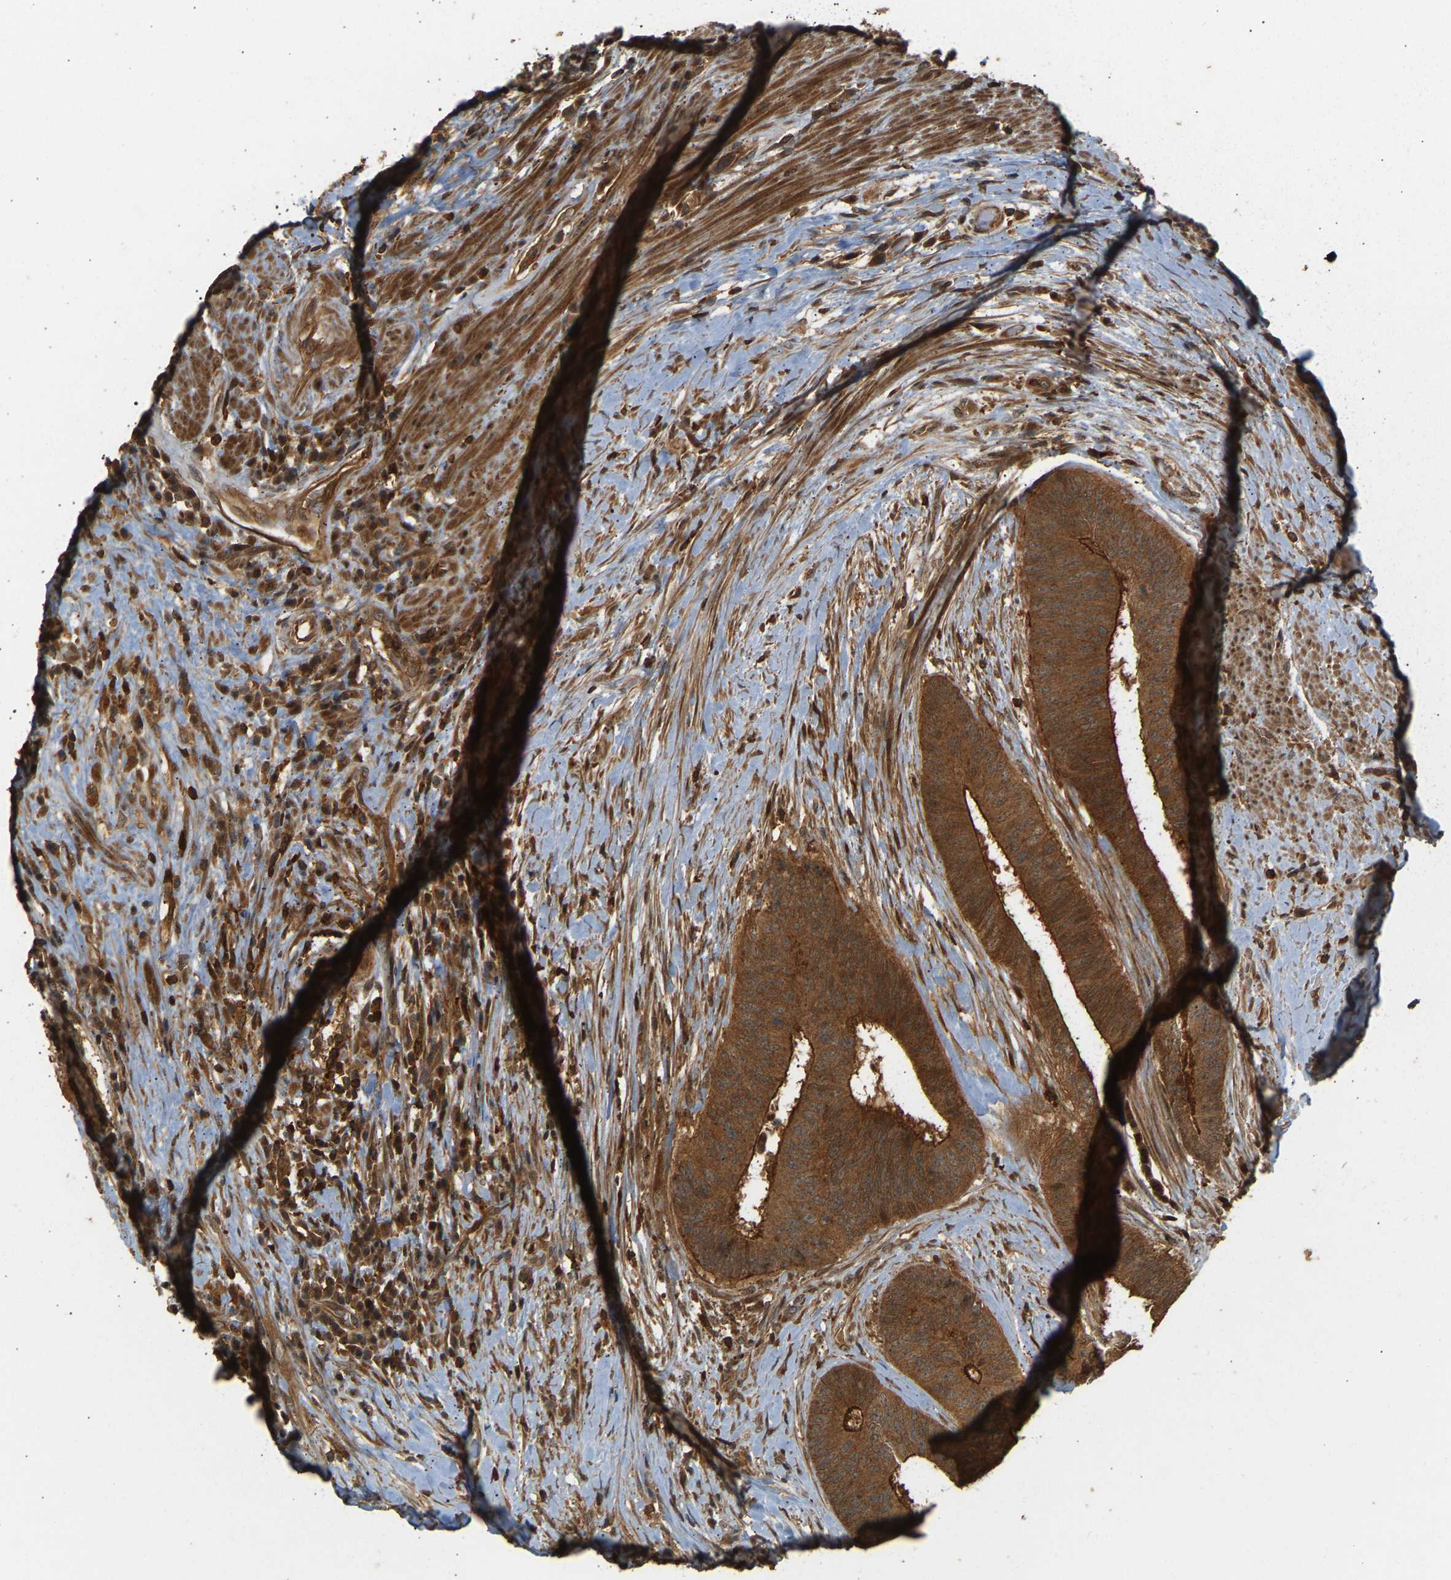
{"staining": {"intensity": "strong", "quantity": ">75%", "location": "cytoplasmic/membranous"}, "tissue": "colorectal cancer", "cell_type": "Tumor cells", "image_type": "cancer", "snomed": [{"axis": "morphology", "description": "Adenocarcinoma, NOS"}, {"axis": "topography", "description": "Rectum"}], "caption": "Colorectal cancer (adenocarcinoma) stained with IHC reveals strong cytoplasmic/membranous staining in about >75% of tumor cells.", "gene": "GOPC", "patient": {"sex": "male", "age": 72}}